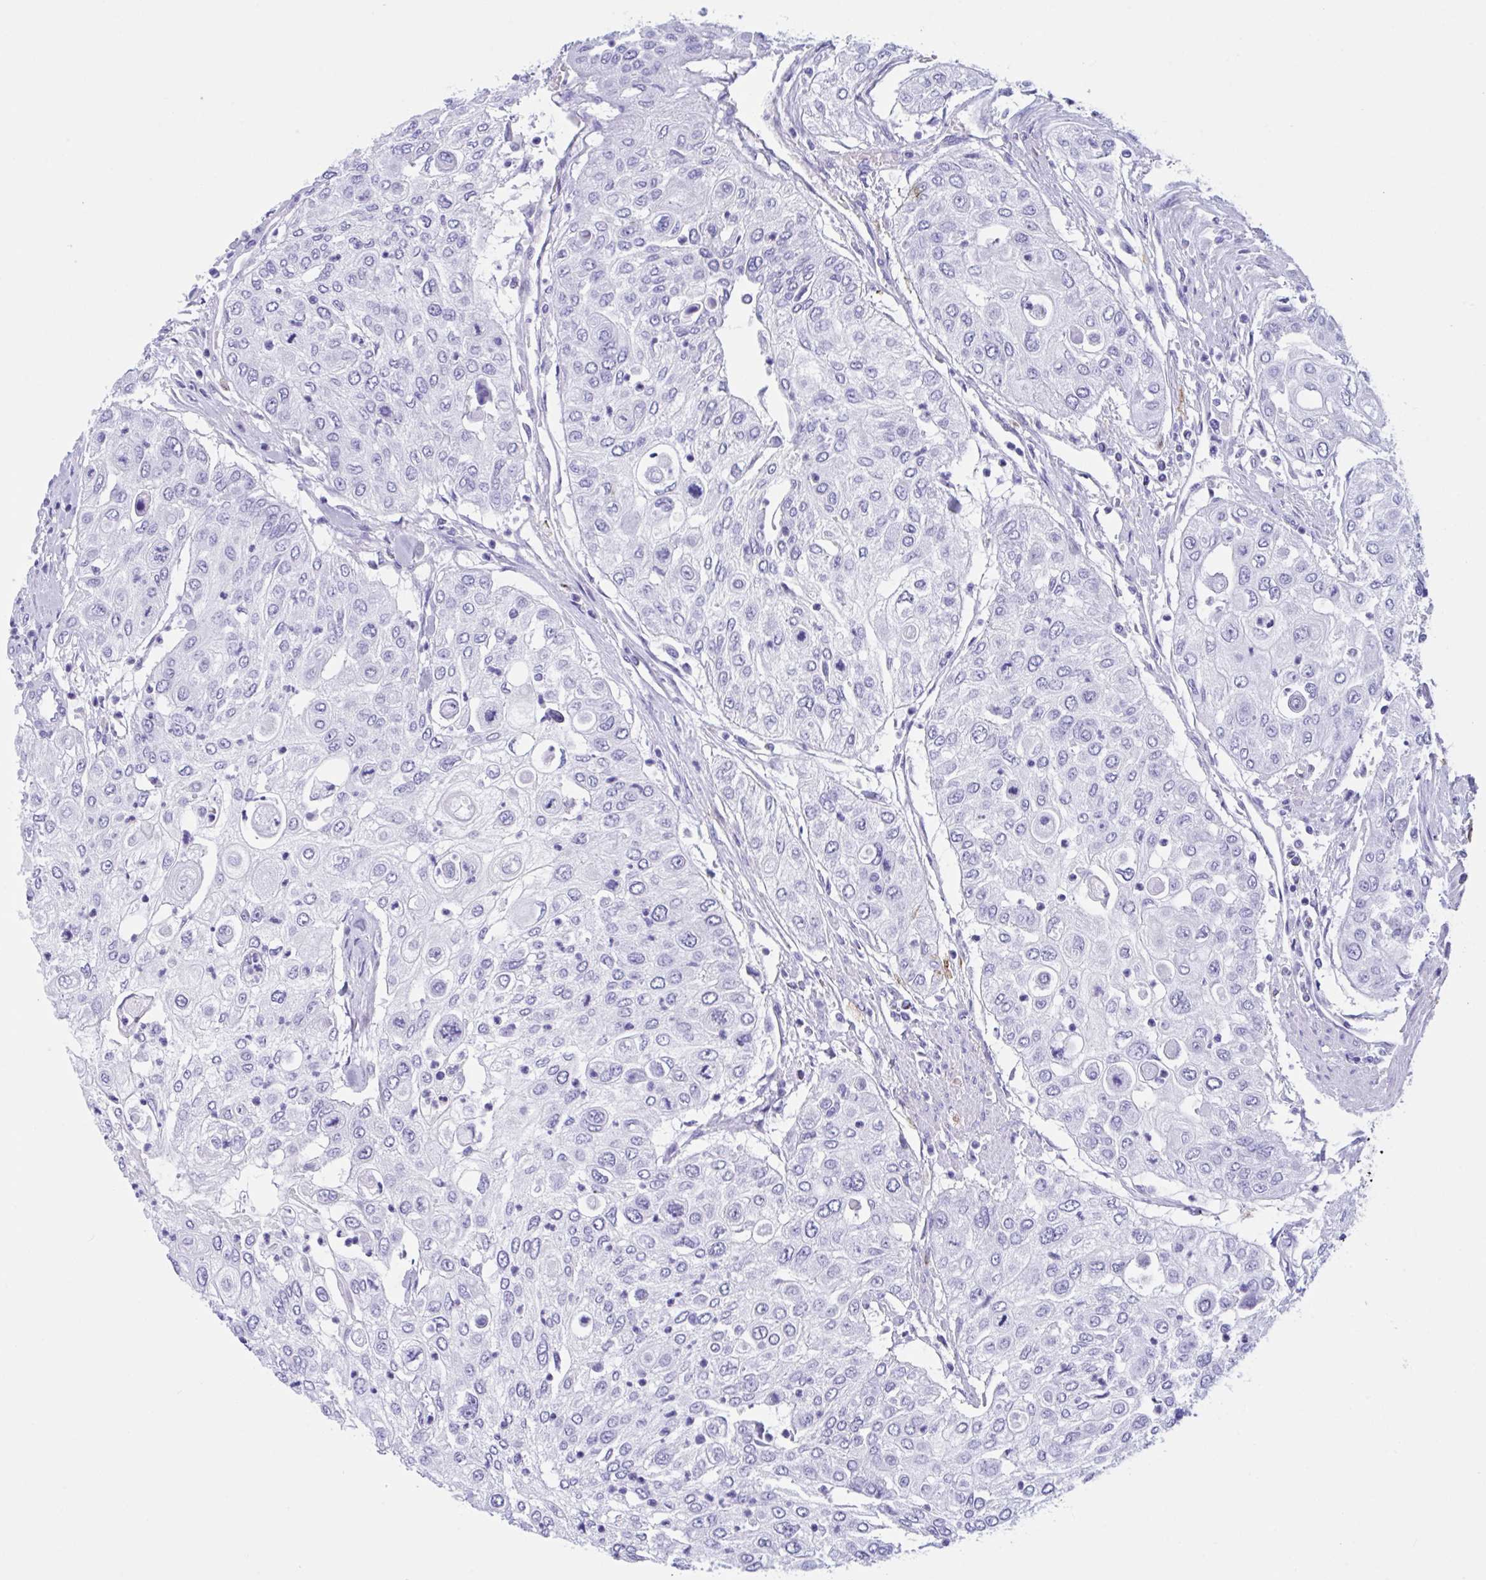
{"staining": {"intensity": "negative", "quantity": "none", "location": "none"}, "tissue": "urothelial cancer", "cell_type": "Tumor cells", "image_type": "cancer", "snomed": [{"axis": "morphology", "description": "Urothelial carcinoma, High grade"}, {"axis": "topography", "description": "Urinary bladder"}], "caption": "DAB (3,3'-diaminobenzidine) immunohistochemical staining of human urothelial carcinoma (high-grade) shows no significant staining in tumor cells.", "gene": "ZNF850", "patient": {"sex": "female", "age": 79}}